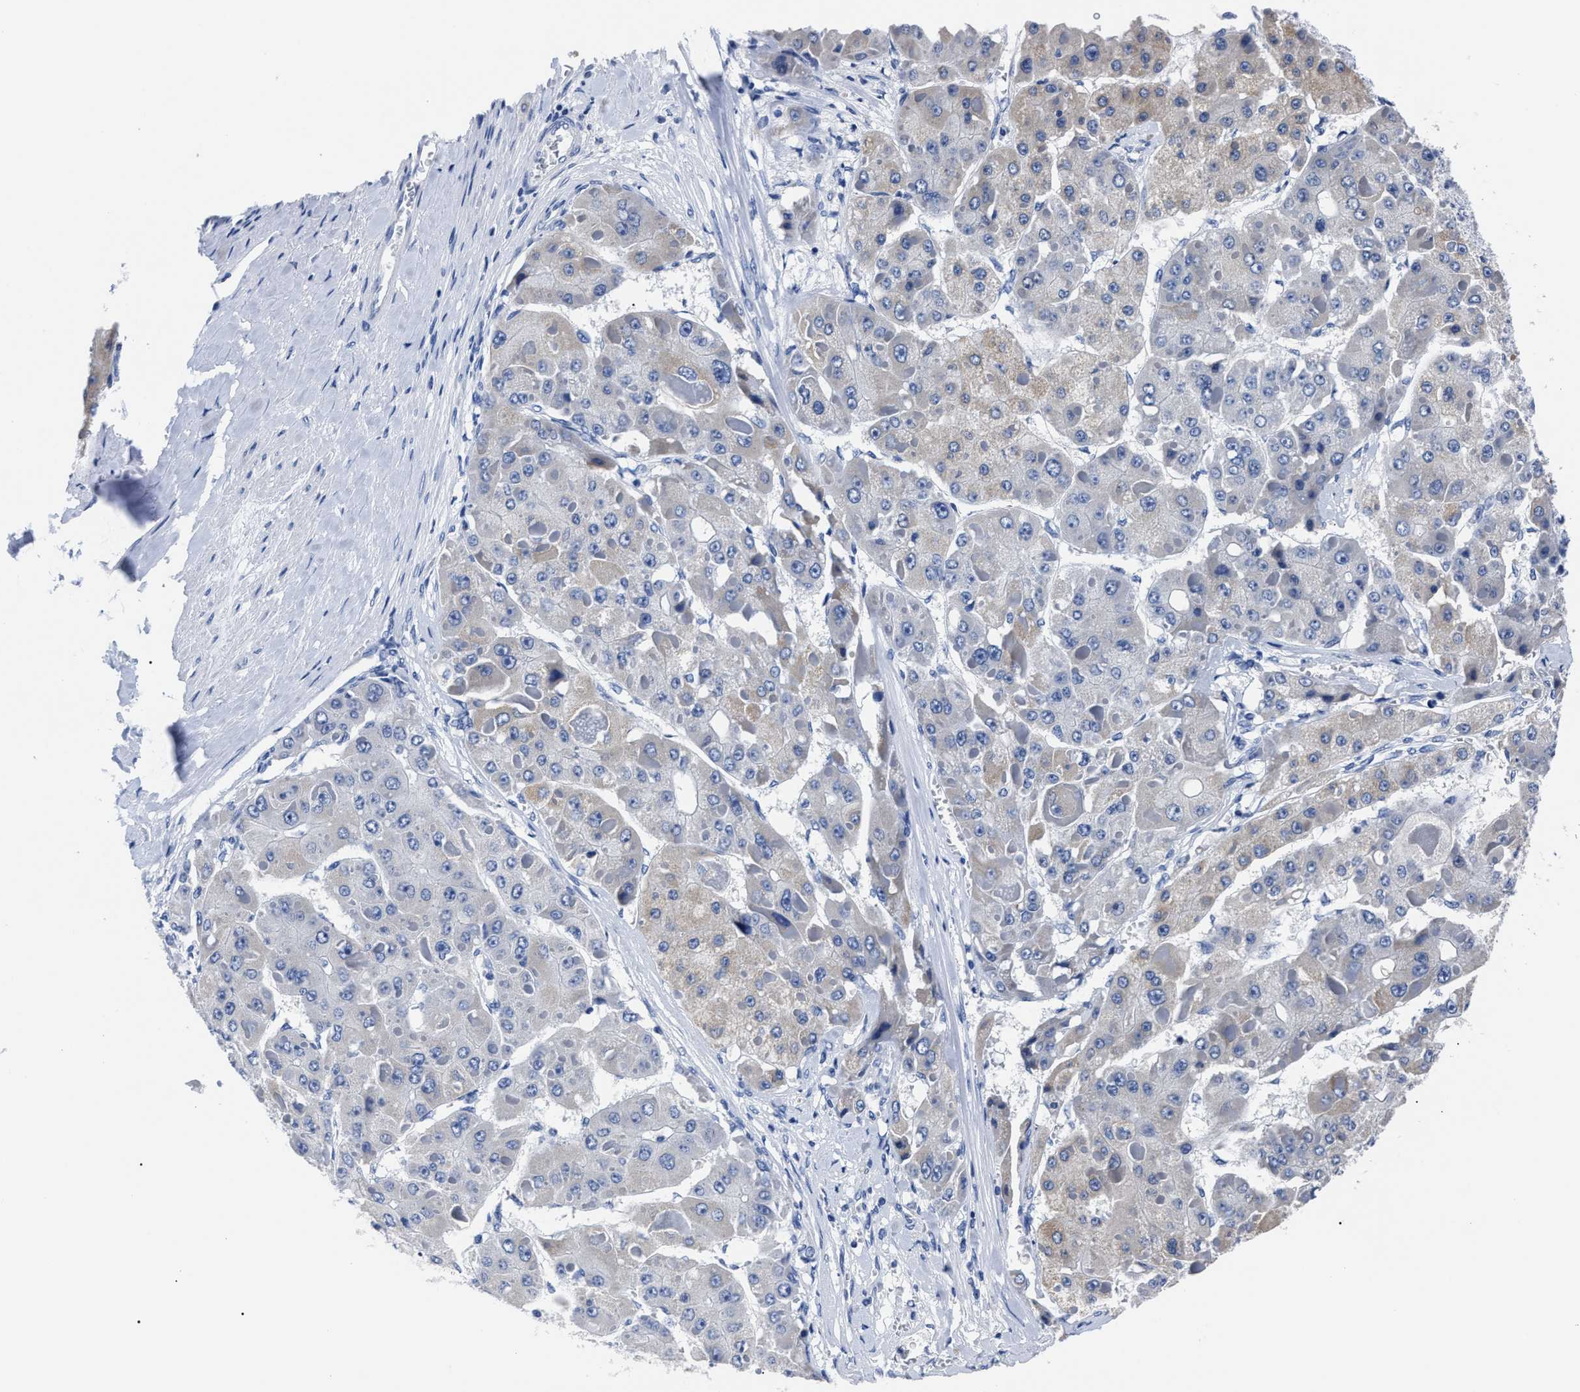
{"staining": {"intensity": "weak", "quantity": "<25%", "location": "cytoplasmic/membranous"}, "tissue": "liver cancer", "cell_type": "Tumor cells", "image_type": "cancer", "snomed": [{"axis": "morphology", "description": "Carcinoma, Hepatocellular, NOS"}, {"axis": "topography", "description": "Liver"}], "caption": "Tumor cells are negative for brown protein staining in liver cancer. Nuclei are stained in blue.", "gene": "ALPG", "patient": {"sex": "female", "age": 73}}